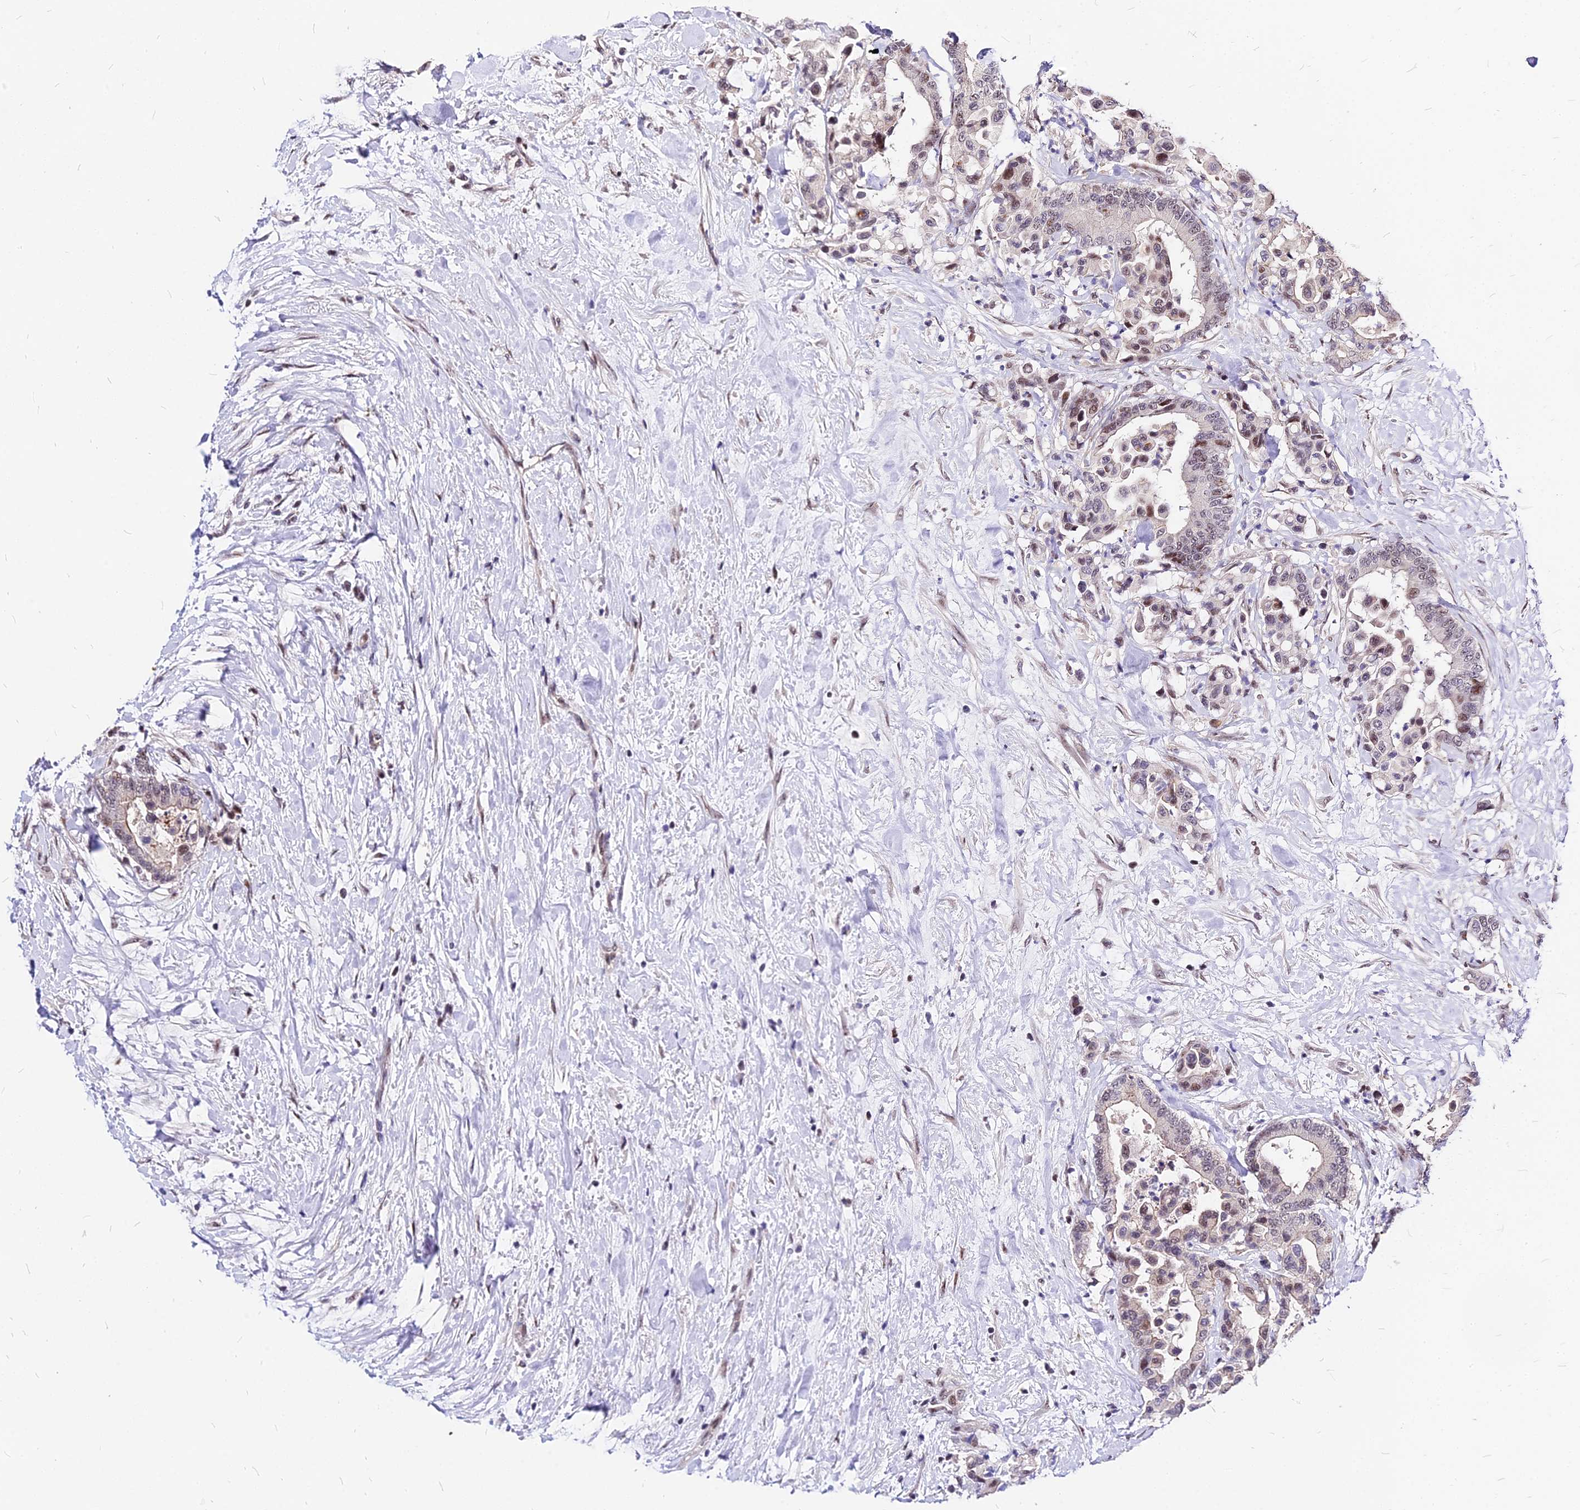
{"staining": {"intensity": "moderate", "quantity": "<25%", "location": "nuclear"}, "tissue": "colorectal cancer", "cell_type": "Tumor cells", "image_type": "cancer", "snomed": [{"axis": "morphology", "description": "Normal tissue, NOS"}, {"axis": "morphology", "description": "Adenocarcinoma, NOS"}, {"axis": "topography", "description": "Colon"}], "caption": "Colorectal cancer was stained to show a protein in brown. There is low levels of moderate nuclear staining in approximately <25% of tumor cells.", "gene": "DDX55", "patient": {"sex": "male", "age": 82}}